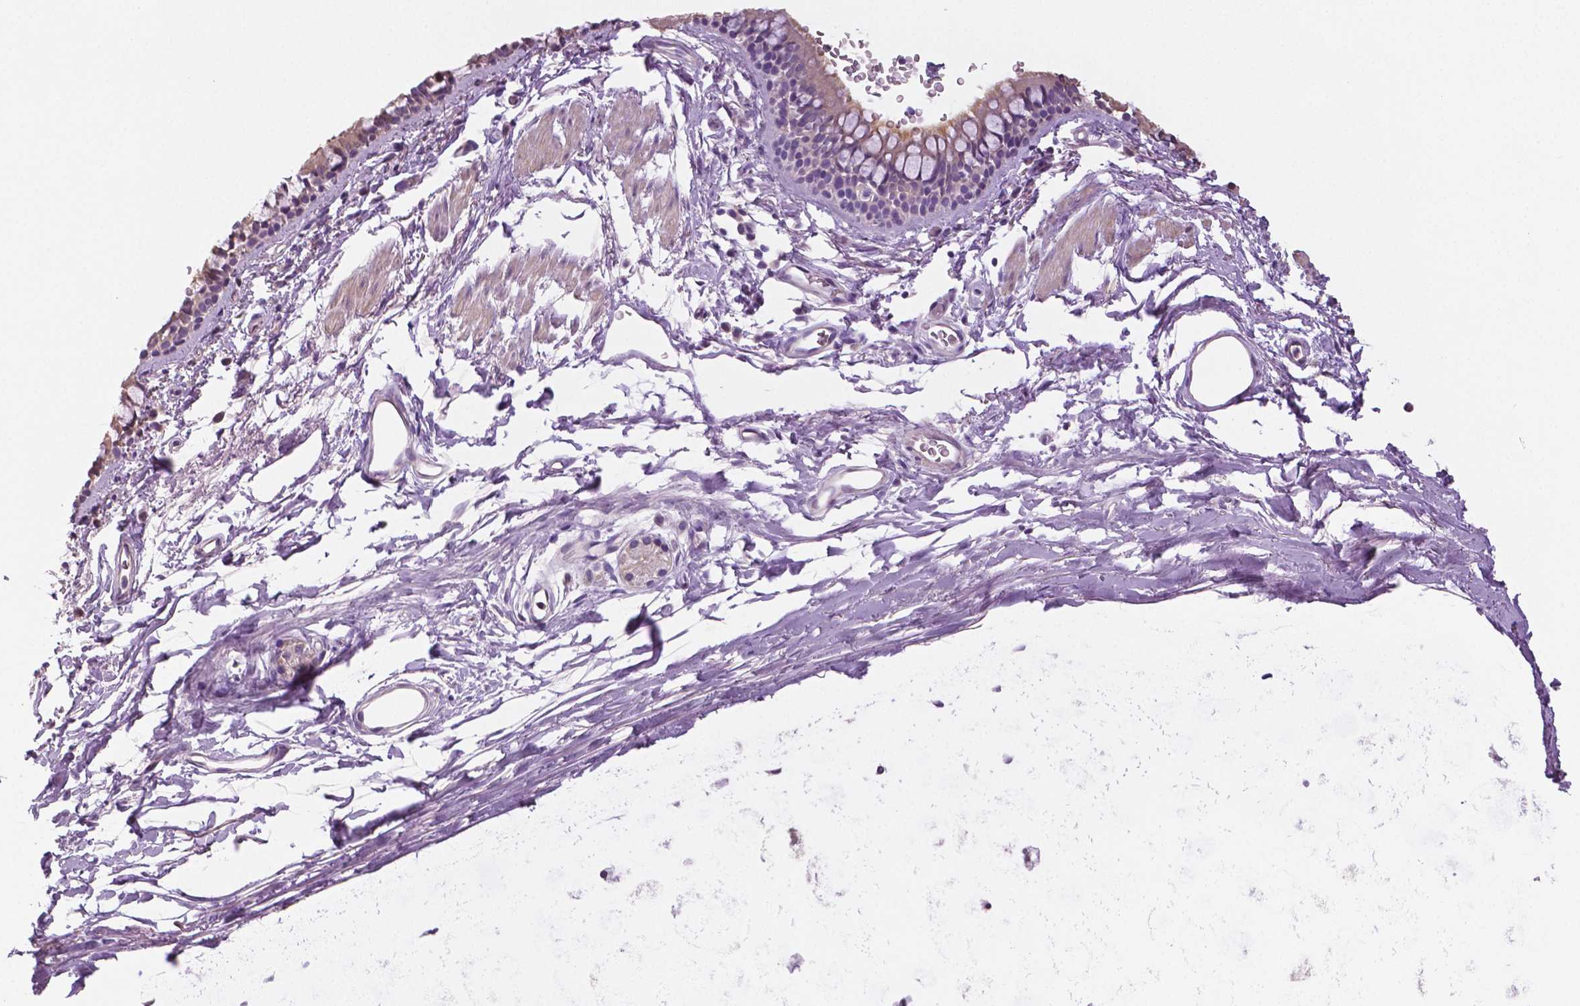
{"staining": {"intensity": "weak", "quantity": "25%-75%", "location": "cytoplasmic/membranous"}, "tissue": "bronchus", "cell_type": "Respiratory epithelial cells", "image_type": "normal", "snomed": [{"axis": "morphology", "description": "Normal tissue, NOS"}, {"axis": "topography", "description": "Lymph node"}, {"axis": "topography", "description": "Cartilage tissue"}, {"axis": "topography", "description": "Bronchus"}], "caption": "A high-resolution image shows immunohistochemistry (IHC) staining of benign bronchus, which demonstrates weak cytoplasmic/membranous staining in about 25%-75% of respiratory epithelial cells.", "gene": "DNAH12", "patient": {"sex": "female", "age": 70}}